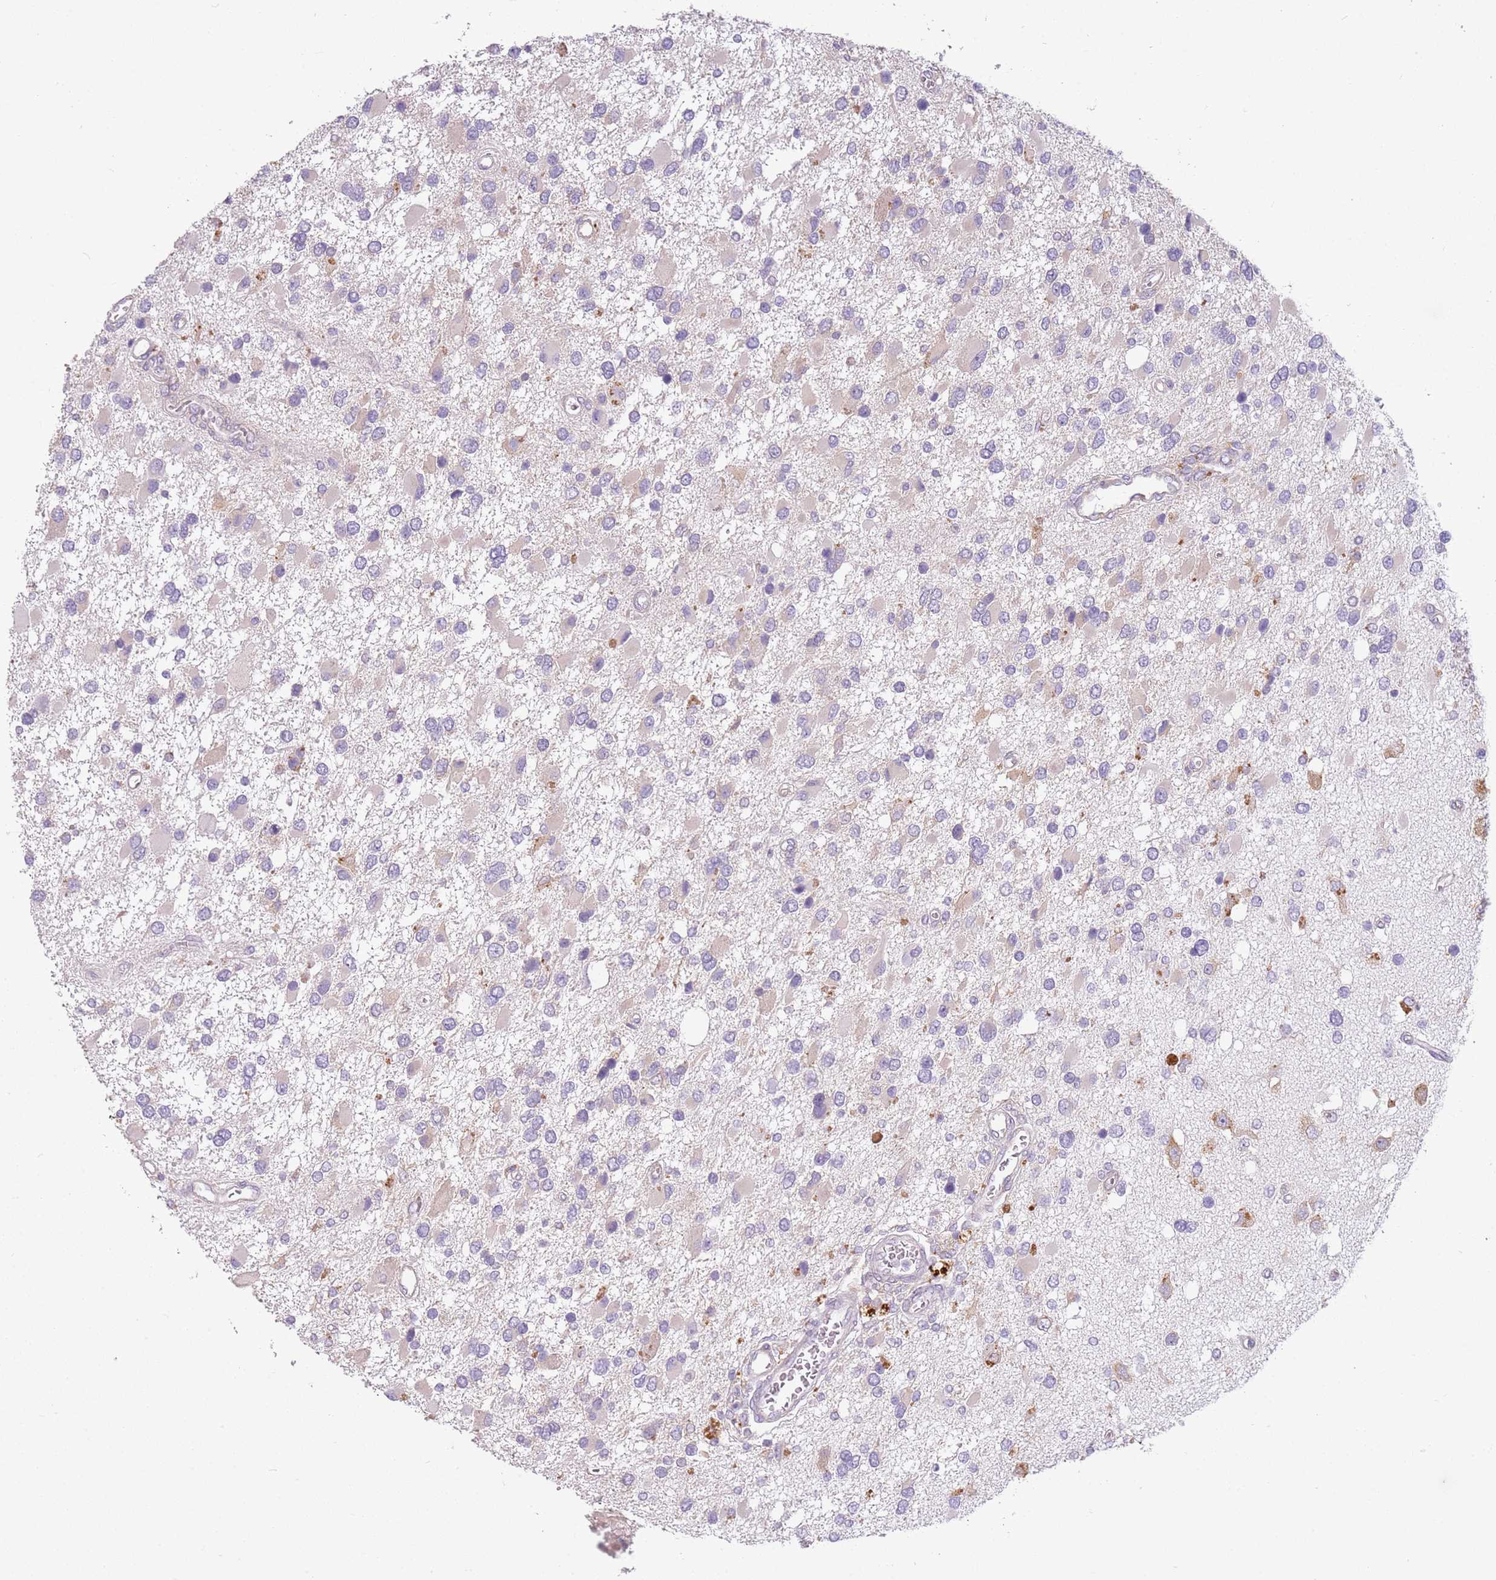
{"staining": {"intensity": "negative", "quantity": "none", "location": "none"}, "tissue": "glioma", "cell_type": "Tumor cells", "image_type": "cancer", "snomed": [{"axis": "morphology", "description": "Glioma, malignant, High grade"}, {"axis": "topography", "description": "Brain"}], "caption": "Glioma was stained to show a protein in brown. There is no significant positivity in tumor cells.", "gene": "RPS28", "patient": {"sex": "male", "age": 53}}